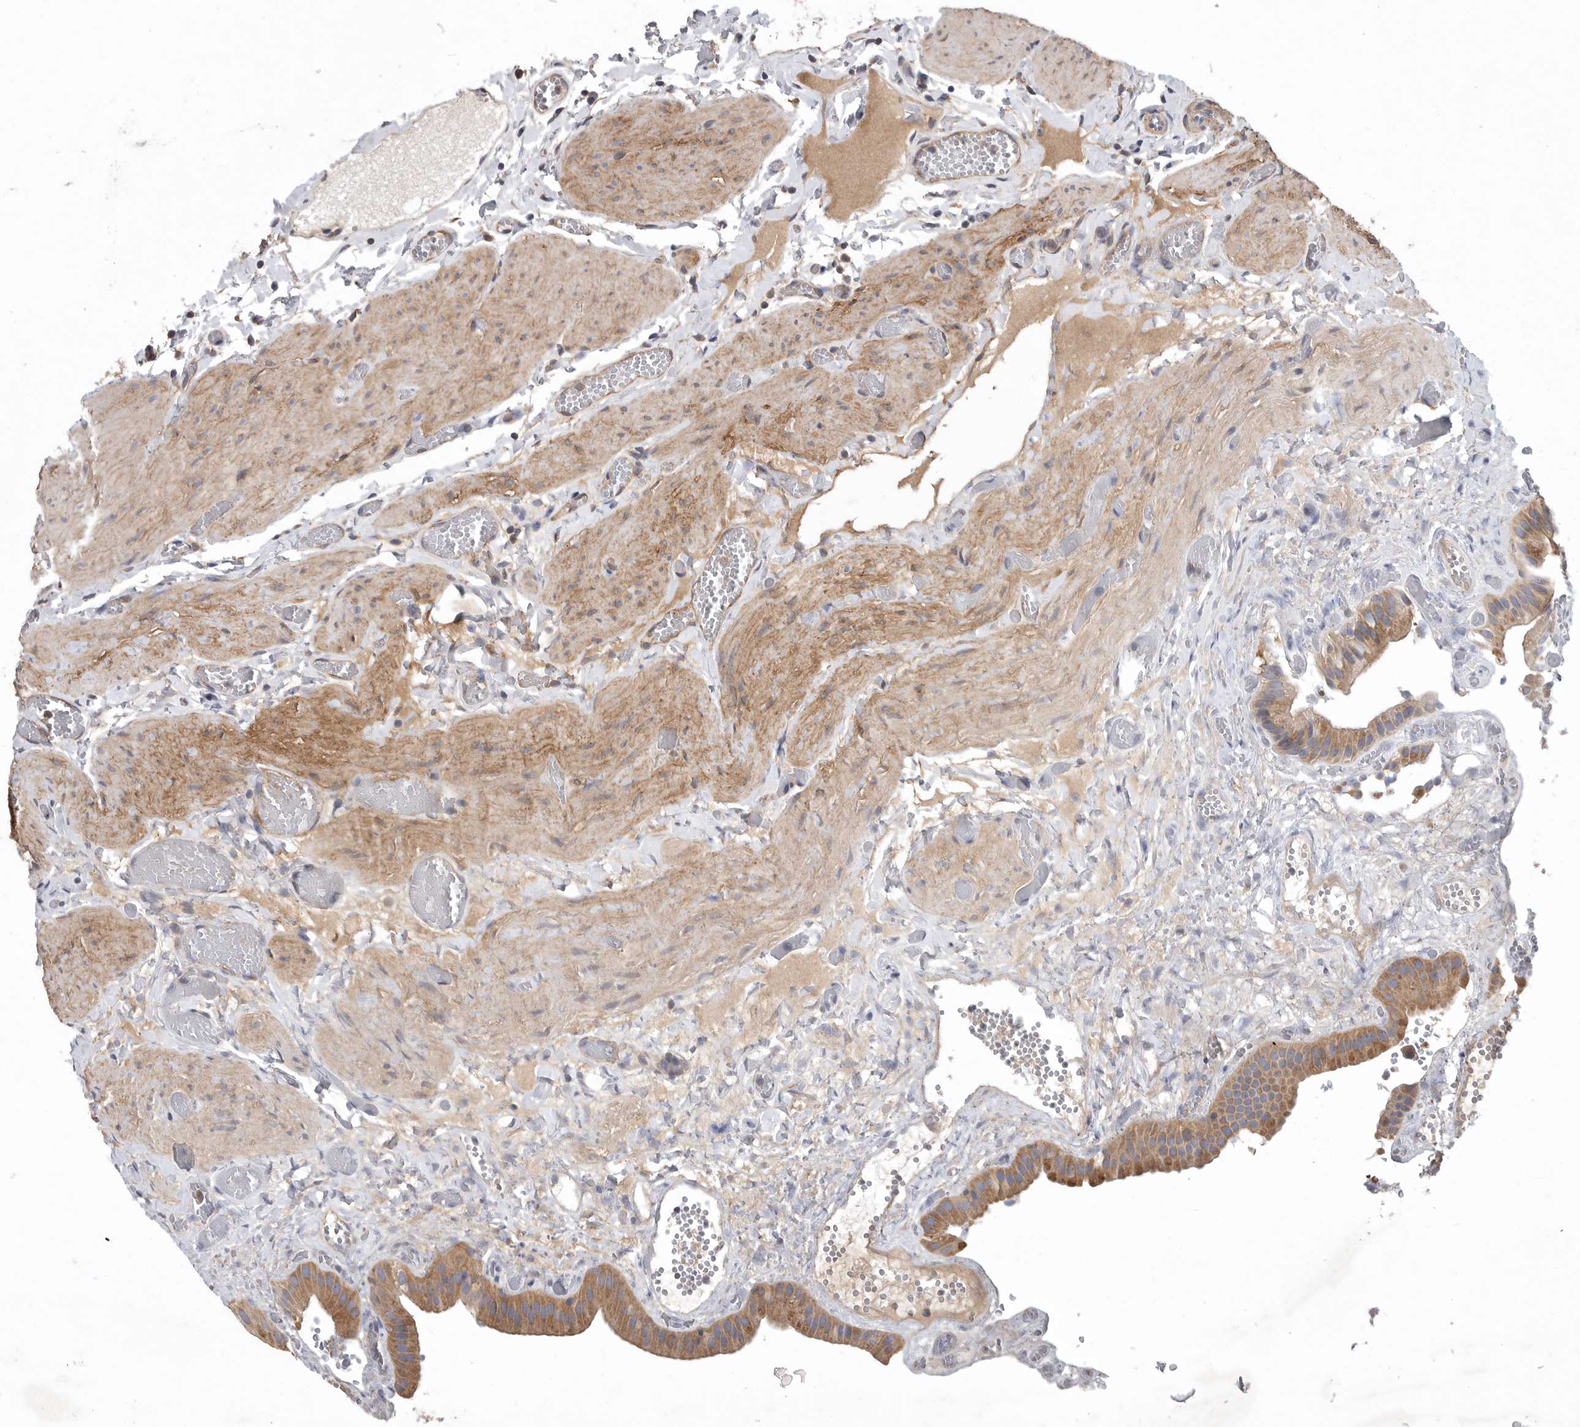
{"staining": {"intensity": "moderate", "quantity": ">75%", "location": "cytoplasmic/membranous"}, "tissue": "gallbladder", "cell_type": "Glandular cells", "image_type": "normal", "snomed": [{"axis": "morphology", "description": "Normal tissue, NOS"}, {"axis": "topography", "description": "Gallbladder"}], "caption": "The immunohistochemical stain labels moderate cytoplasmic/membranous positivity in glandular cells of benign gallbladder. The protein of interest is stained brown, and the nuclei are stained in blue (DAB IHC with brightfield microscopy, high magnification).", "gene": "OXR1", "patient": {"sex": "female", "age": 64}}